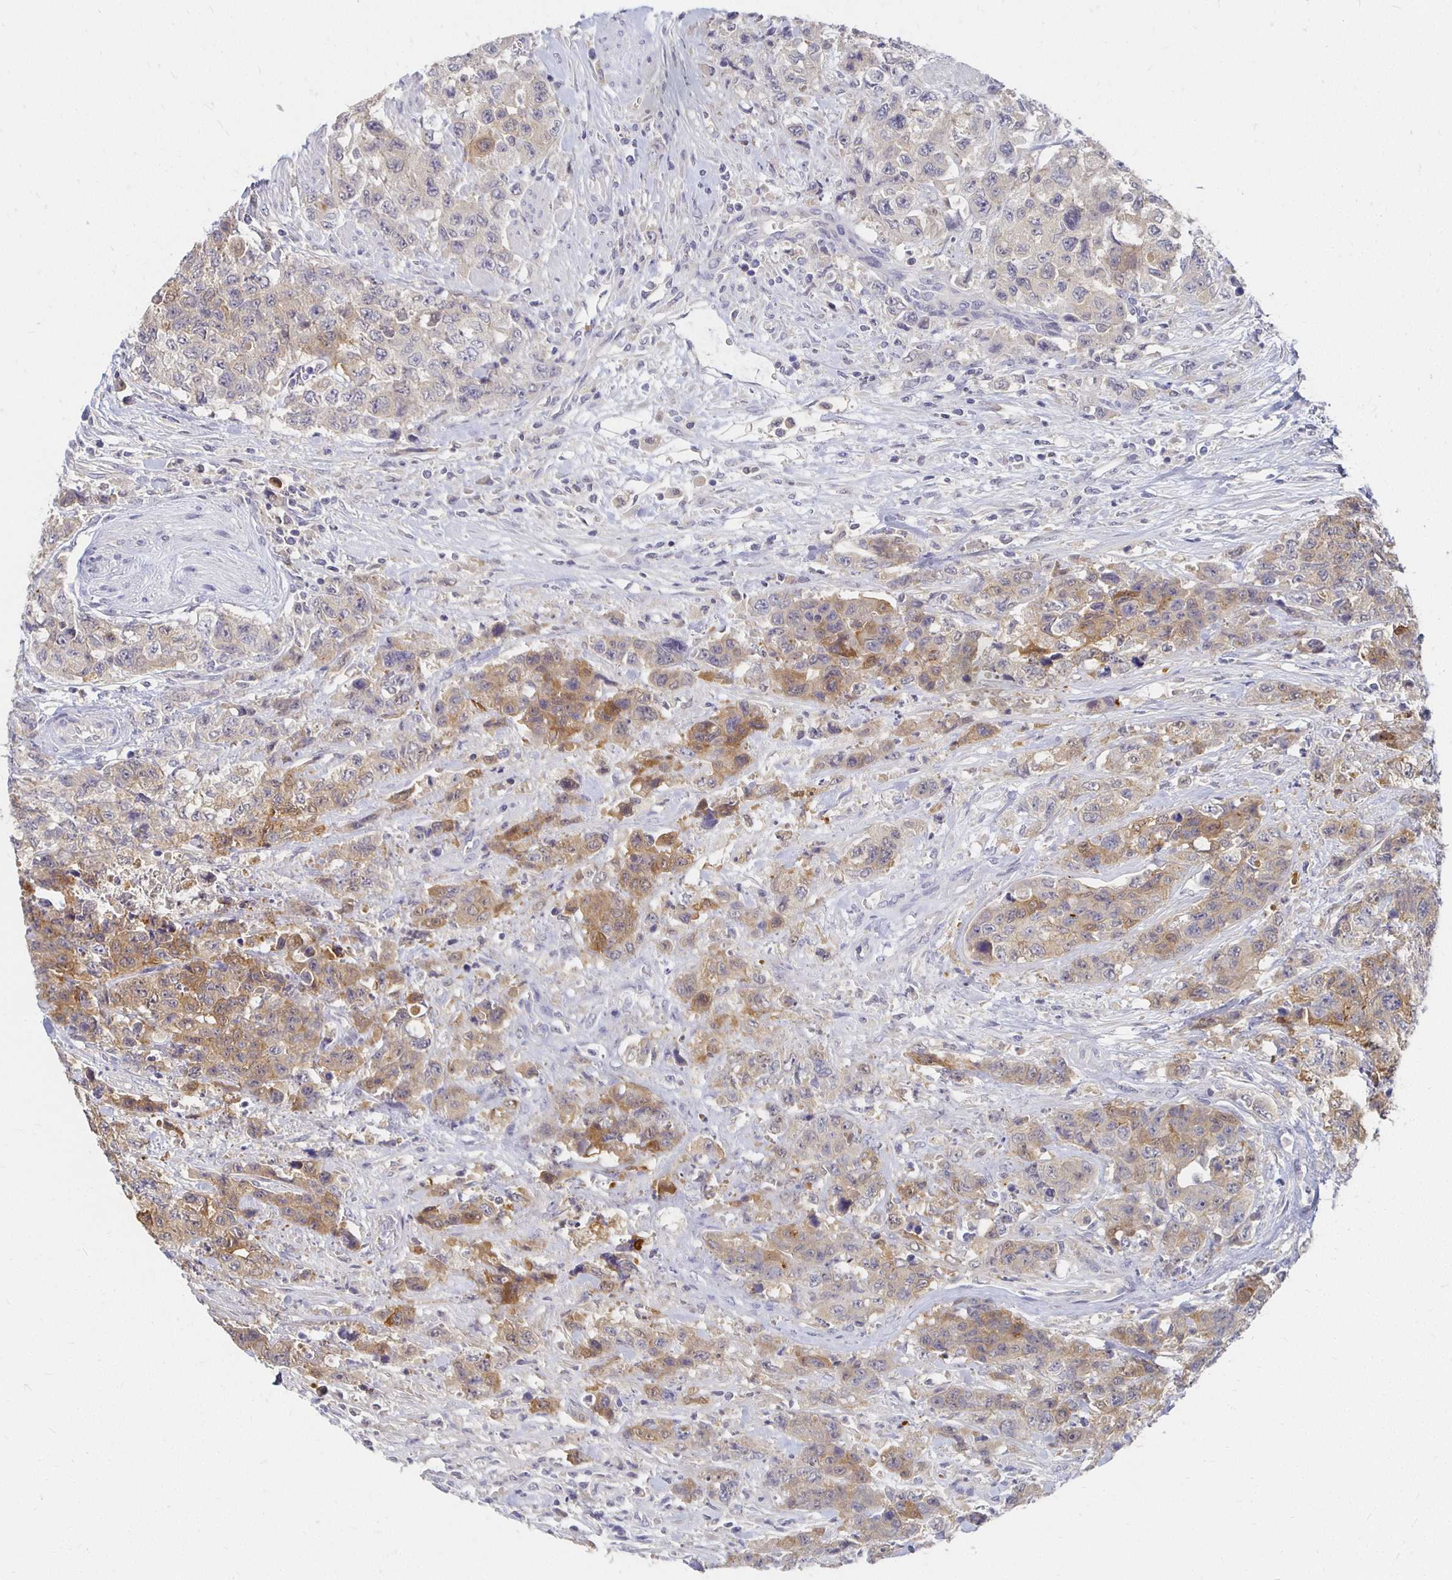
{"staining": {"intensity": "moderate", "quantity": "<25%", "location": "cytoplasmic/membranous"}, "tissue": "urothelial cancer", "cell_type": "Tumor cells", "image_type": "cancer", "snomed": [{"axis": "morphology", "description": "Urothelial carcinoma, High grade"}, {"axis": "topography", "description": "Urinary bladder"}], "caption": "Tumor cells demonstrate low levels of moderate cytoplasmic/membranous positivity in approximately <25% of cells in human high-grade urothelial carcinoma. (DAB (3,3'-diaminobenzidine) IHC, brown staining for protein, blue staining for nuclei).", "gene": "FKRP", "patient": {"sex": "female", "age": 78}}